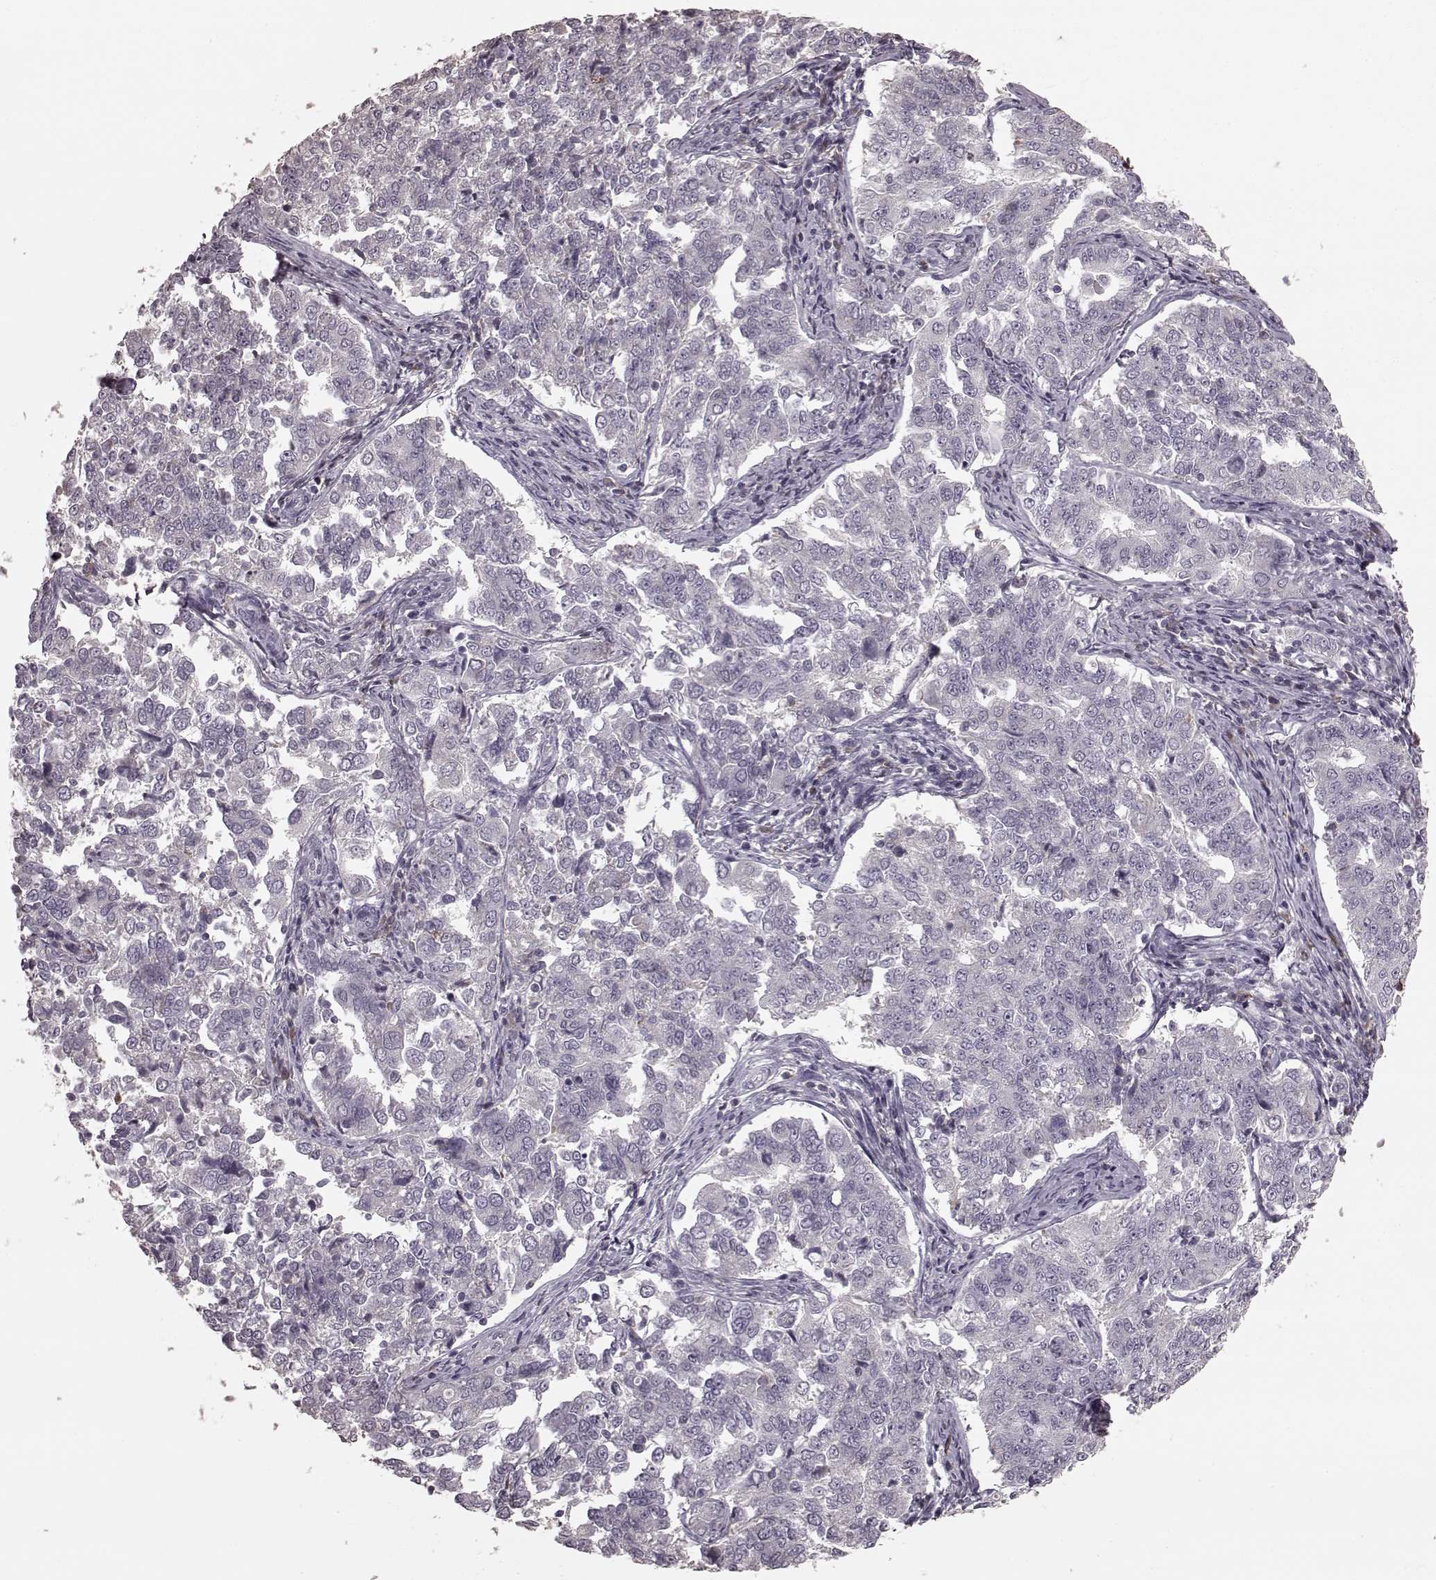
{"staining": {"intensity": "negative", "quantity": "none", "location": "none"}, "tissue": "endometrial cancer", "cell_type": "Tumor cells", "image_type": "cancer", "snomed": [{"axis": "morphology", "description": "Adenocarcinoma, NOS"}, {"axis": "topography", "description": "Endometrium"}], "caption": "Human endometrial cancer stained for a protein using immunohistochemistry reveals no expression in tumor cells.", "gene": "CD28", "patient": {"sex": "female", "age": 43}}